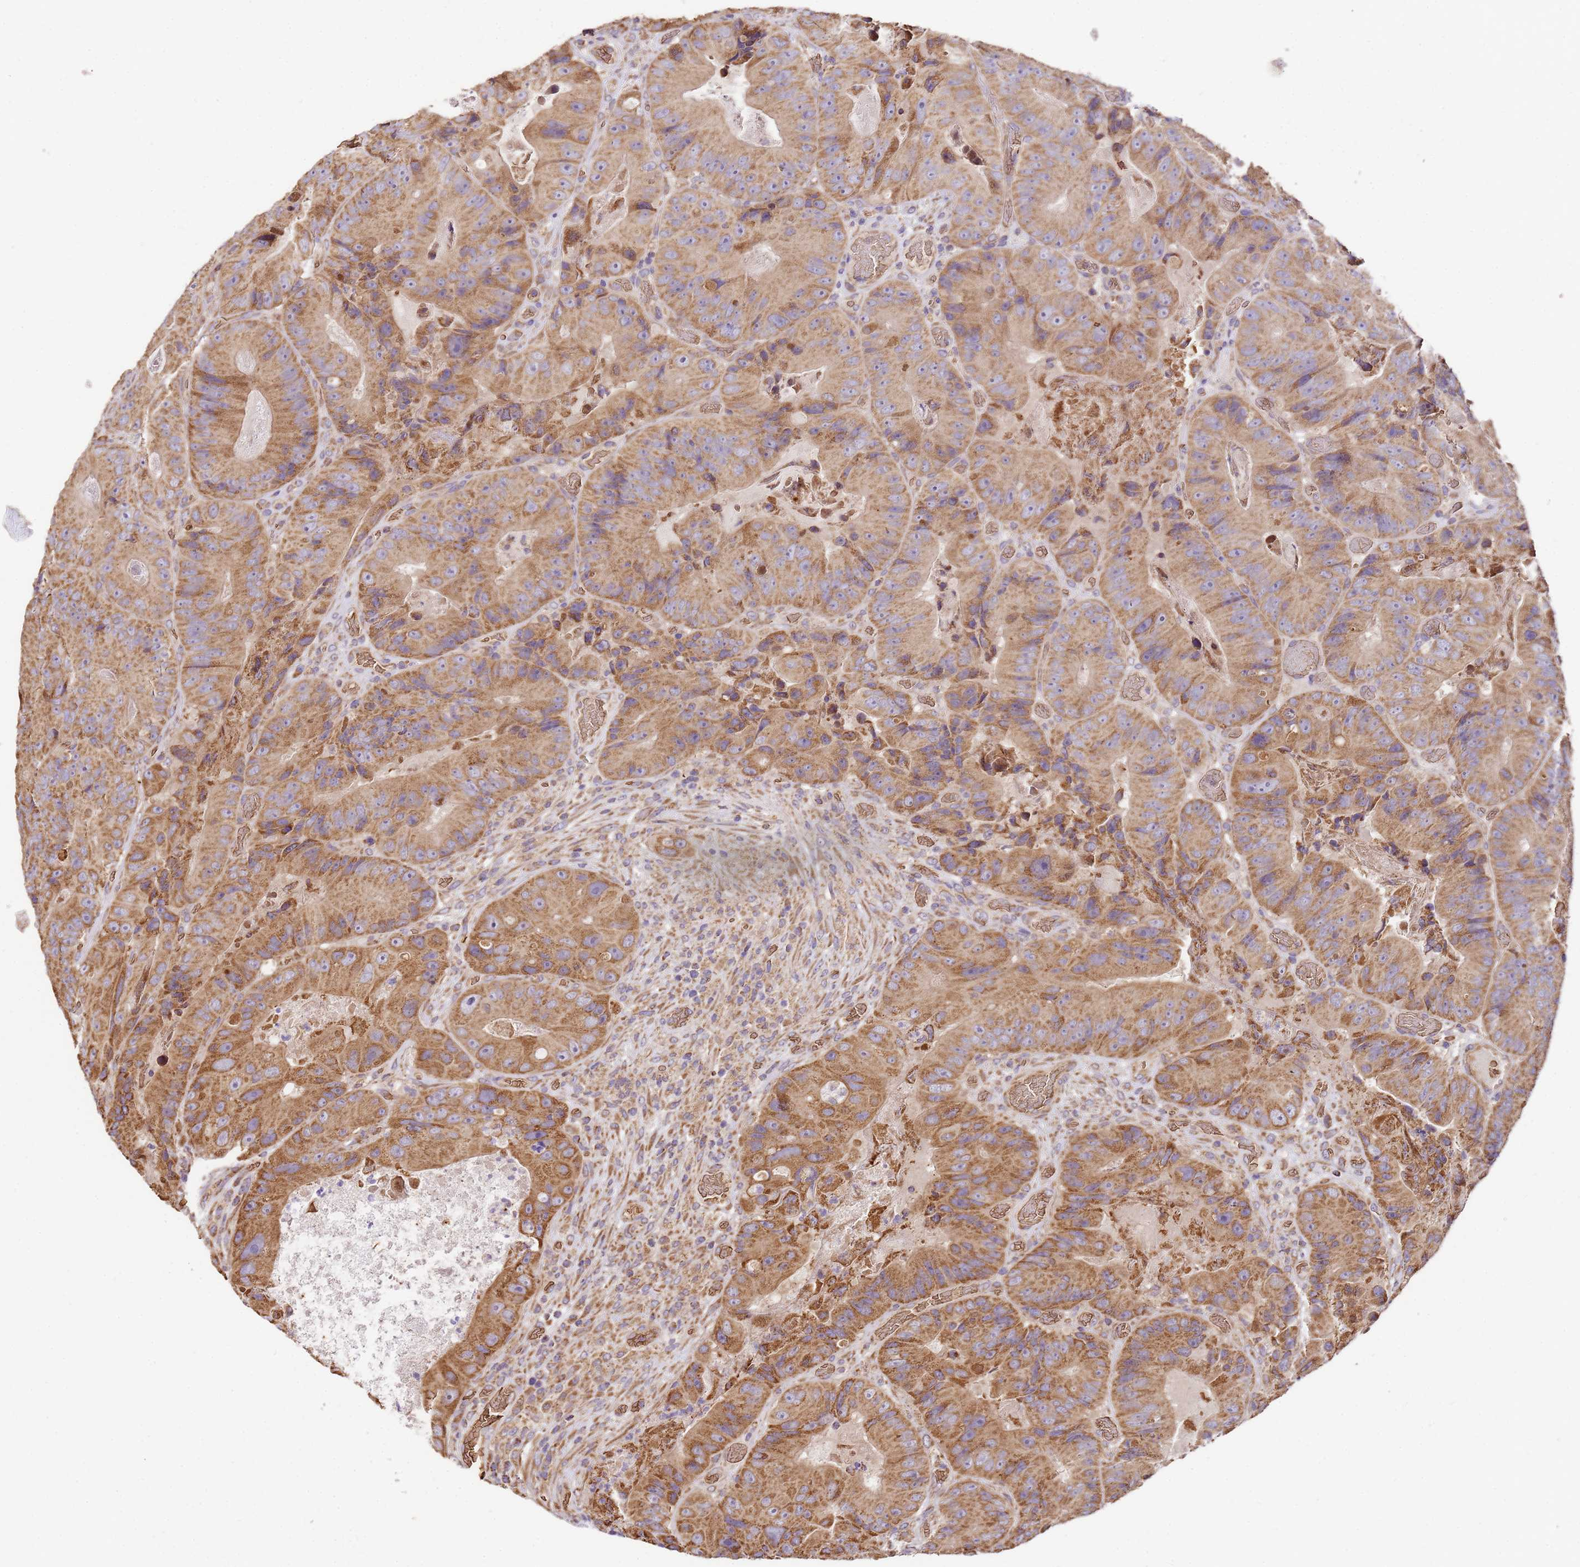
{"staining": {"intensity": "moderate", "quantity": ">75%", "location": "cytoplasmic/membranous"}, "tissue": "colorectal cancer", "cell_type": "Tumor cells", "image_type": "cancer", "snomed": [{"axis": "morphology", "description": "Adenocarcinoma, NOS"}, {"axis": "topography", "description": "Colon"}], "caption": "Protein analysis of colorectal adenocarcinoma tissue displays moderate cytoplasmic/membranous positivity in approximately >75% of tumor cells.", "gene": "LRRIQ1", "patient": {"sex": "female", "age": 86}}